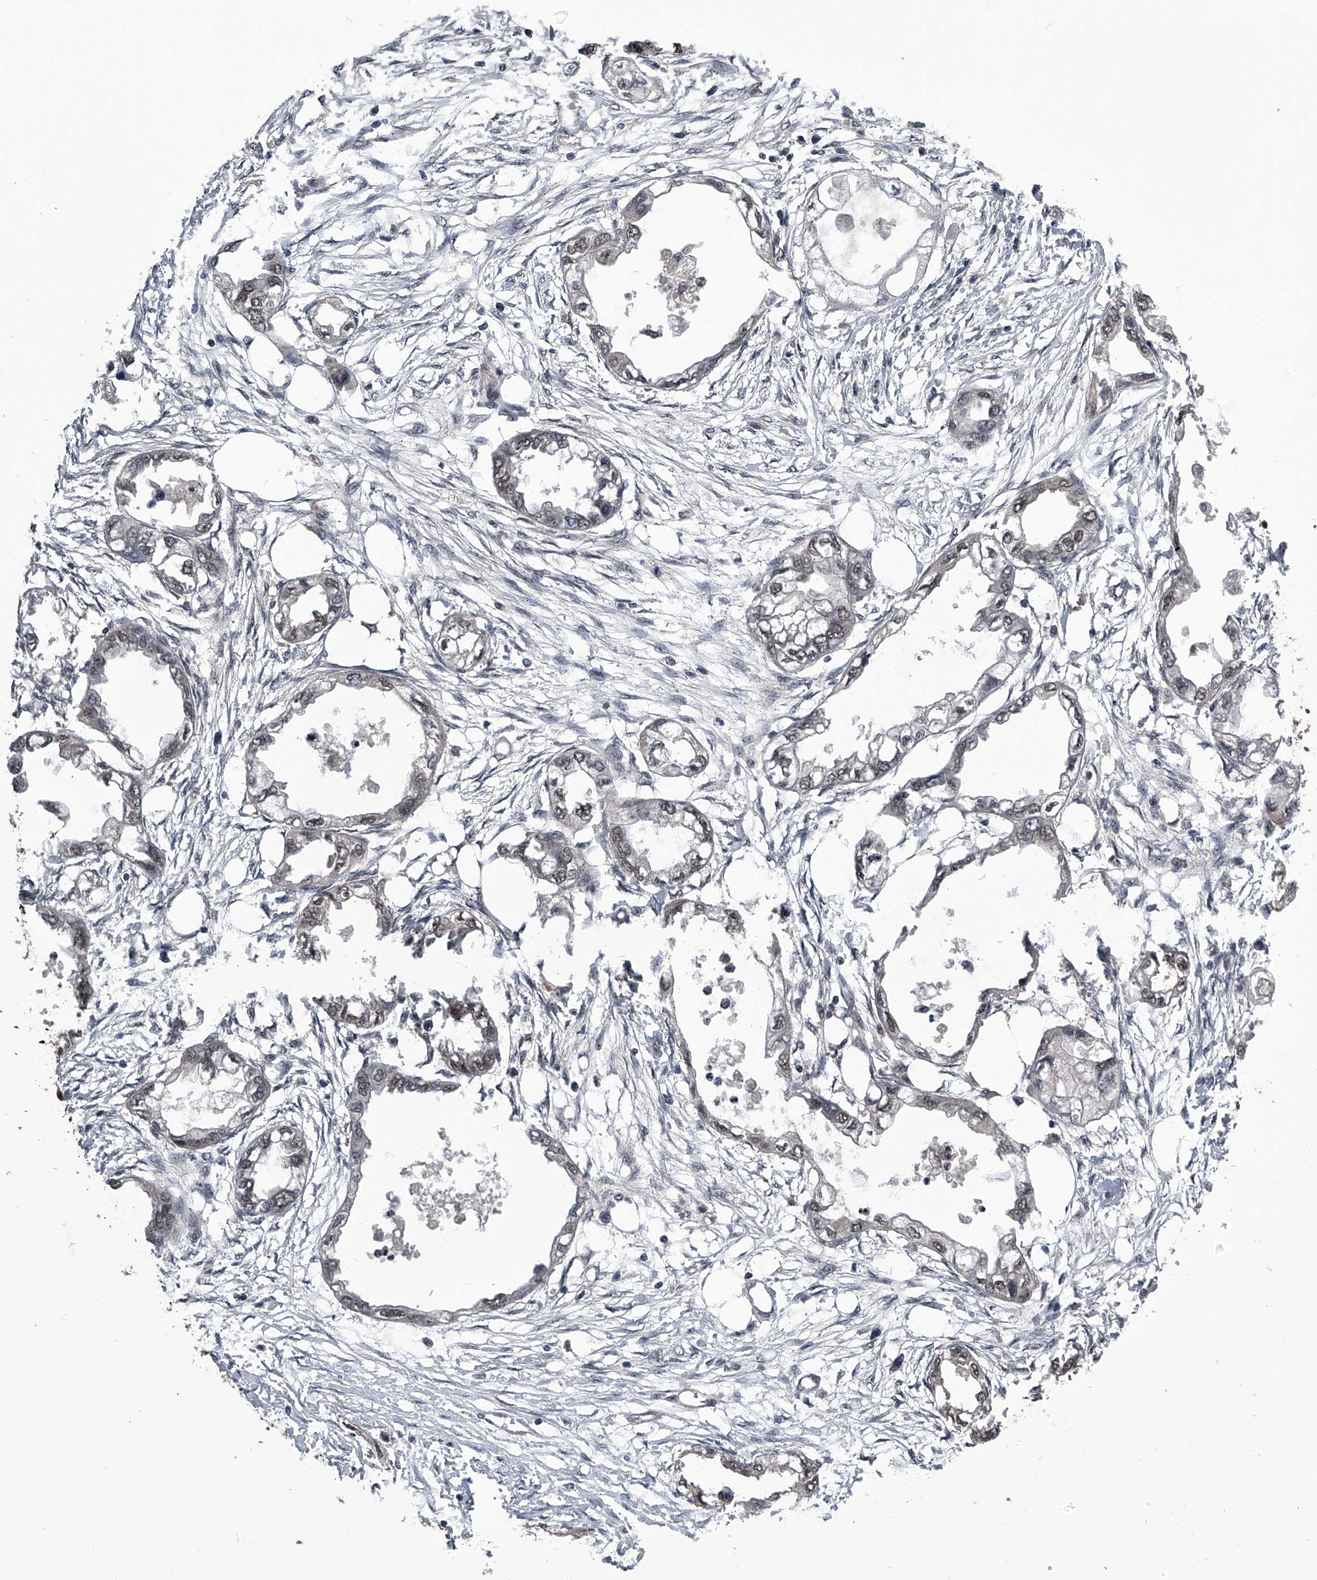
{"staining": {"intensity": "negative", "quantity": "none", "location": "none"}, "tissue": "endometrial cancer", "cell_type": "Tumor cells", "image_type": "cancer", "snomed": [{"axis": "morphology", "description": "Adenocarcinoma, NOS"}, {"axis": "morphology", "description": "Adenocarcinoma, metastatic, NOS"}, {"axis": "topography", "description": "Adipose tissue"}, {"axis": "topography", "description": "Endometrium"}], "caption": "This is an immunohistochemistry (IHC) histopathology image of endometrial cancer (adenocarcinoma). There is no staining in tumor cells.", "gene": "SLC12A8", "patient": {"sex": "female", "age": 67}}